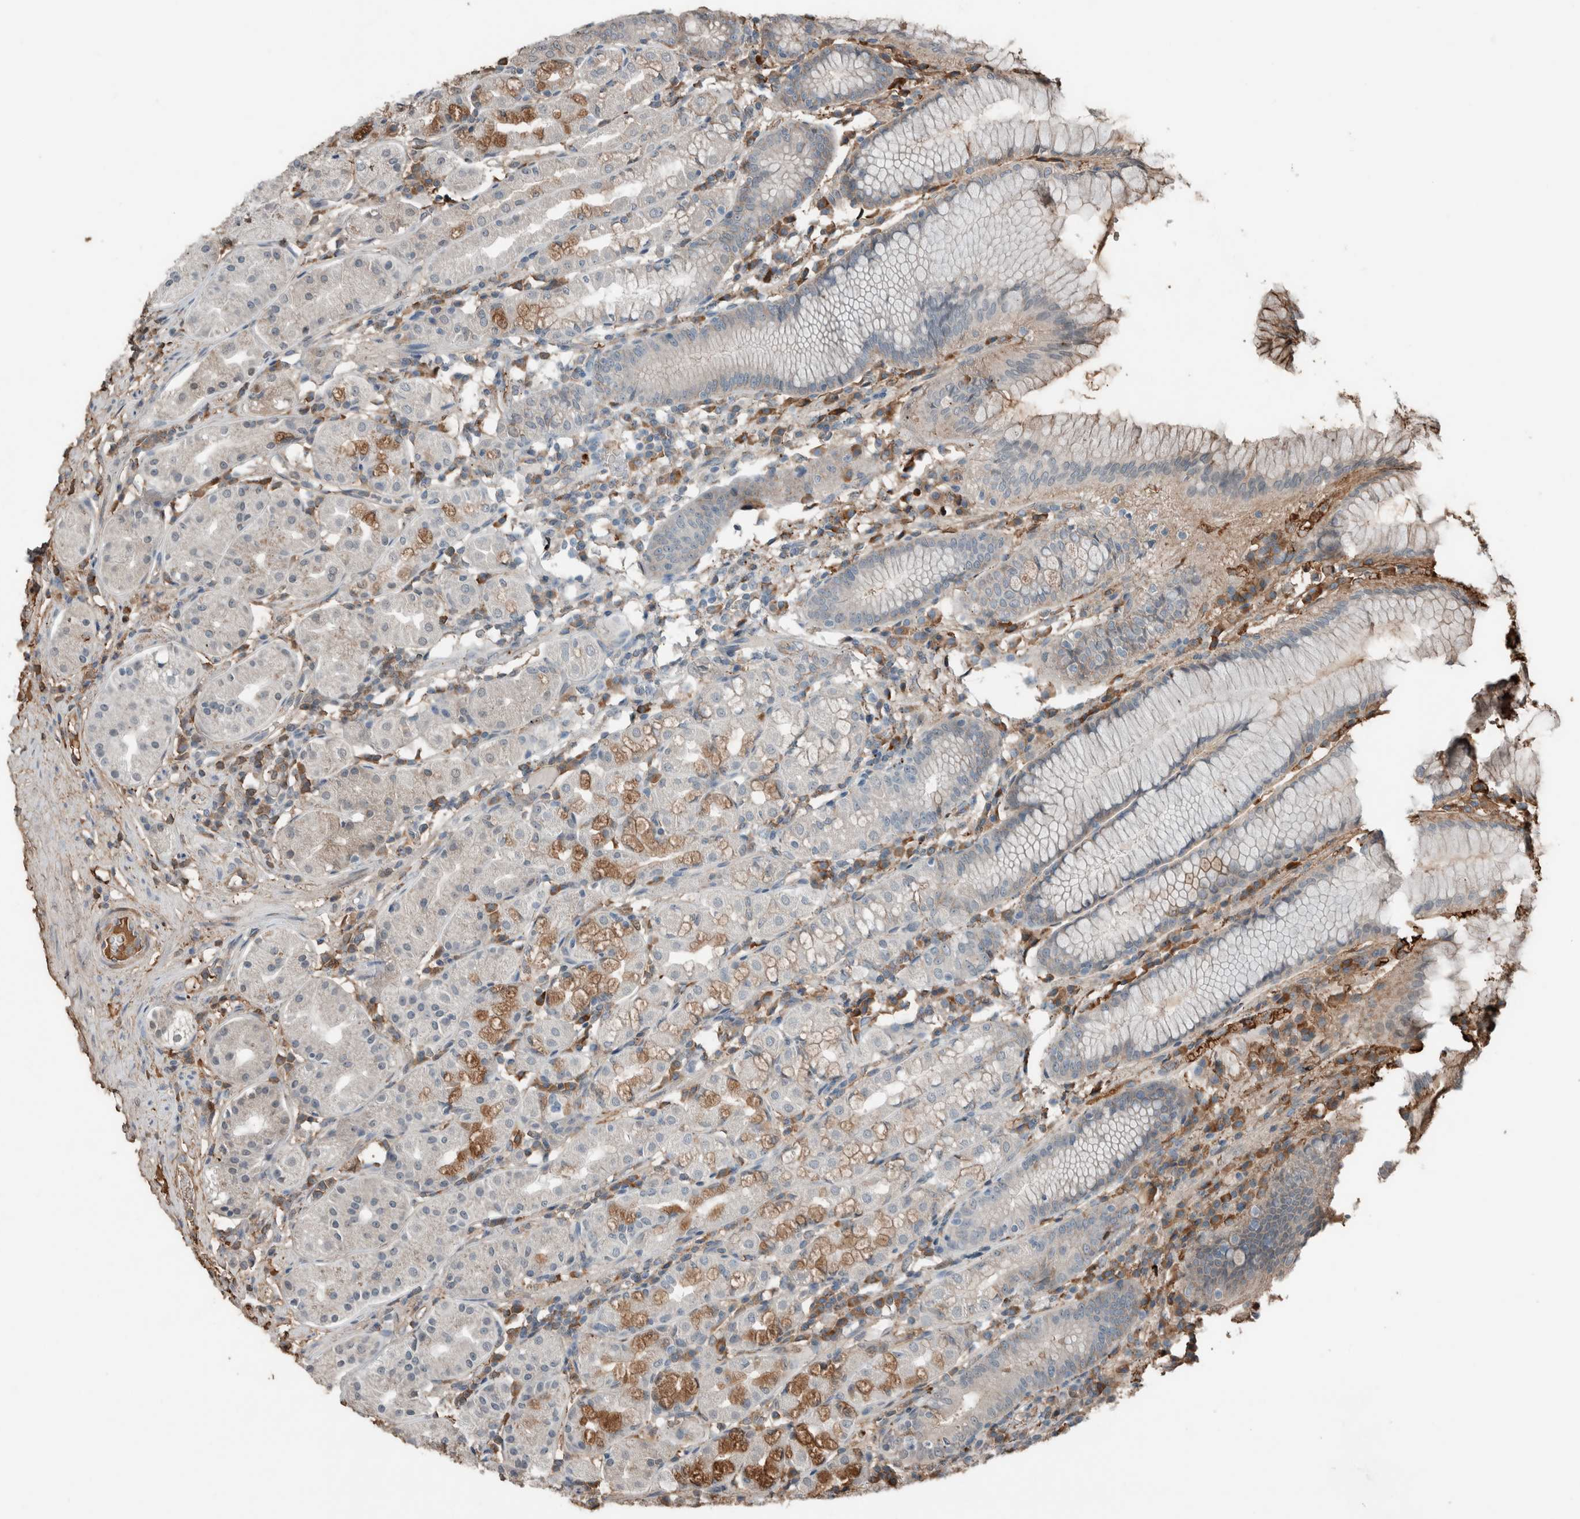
{"staining": {"intensity": "moderate", "quantity": "<25%", "location": "cytoplasmic/membranous"}, "tissue": "stomach", "cell_type": "Glandular cells", "image_type": "normal", "snomed": [{"axis": "morphology", "description": "Normal tissue, NOS"}, {"axis": "topography", "description": "Stomach, lower"}], "caption": "Glandular cells exhibit low levels of moderate cytoplasmic/membranous staining in approximately <25% of cells in benign human stomach.", "gene": "USP34", "patient": {"sex": "female", "age": 56}}